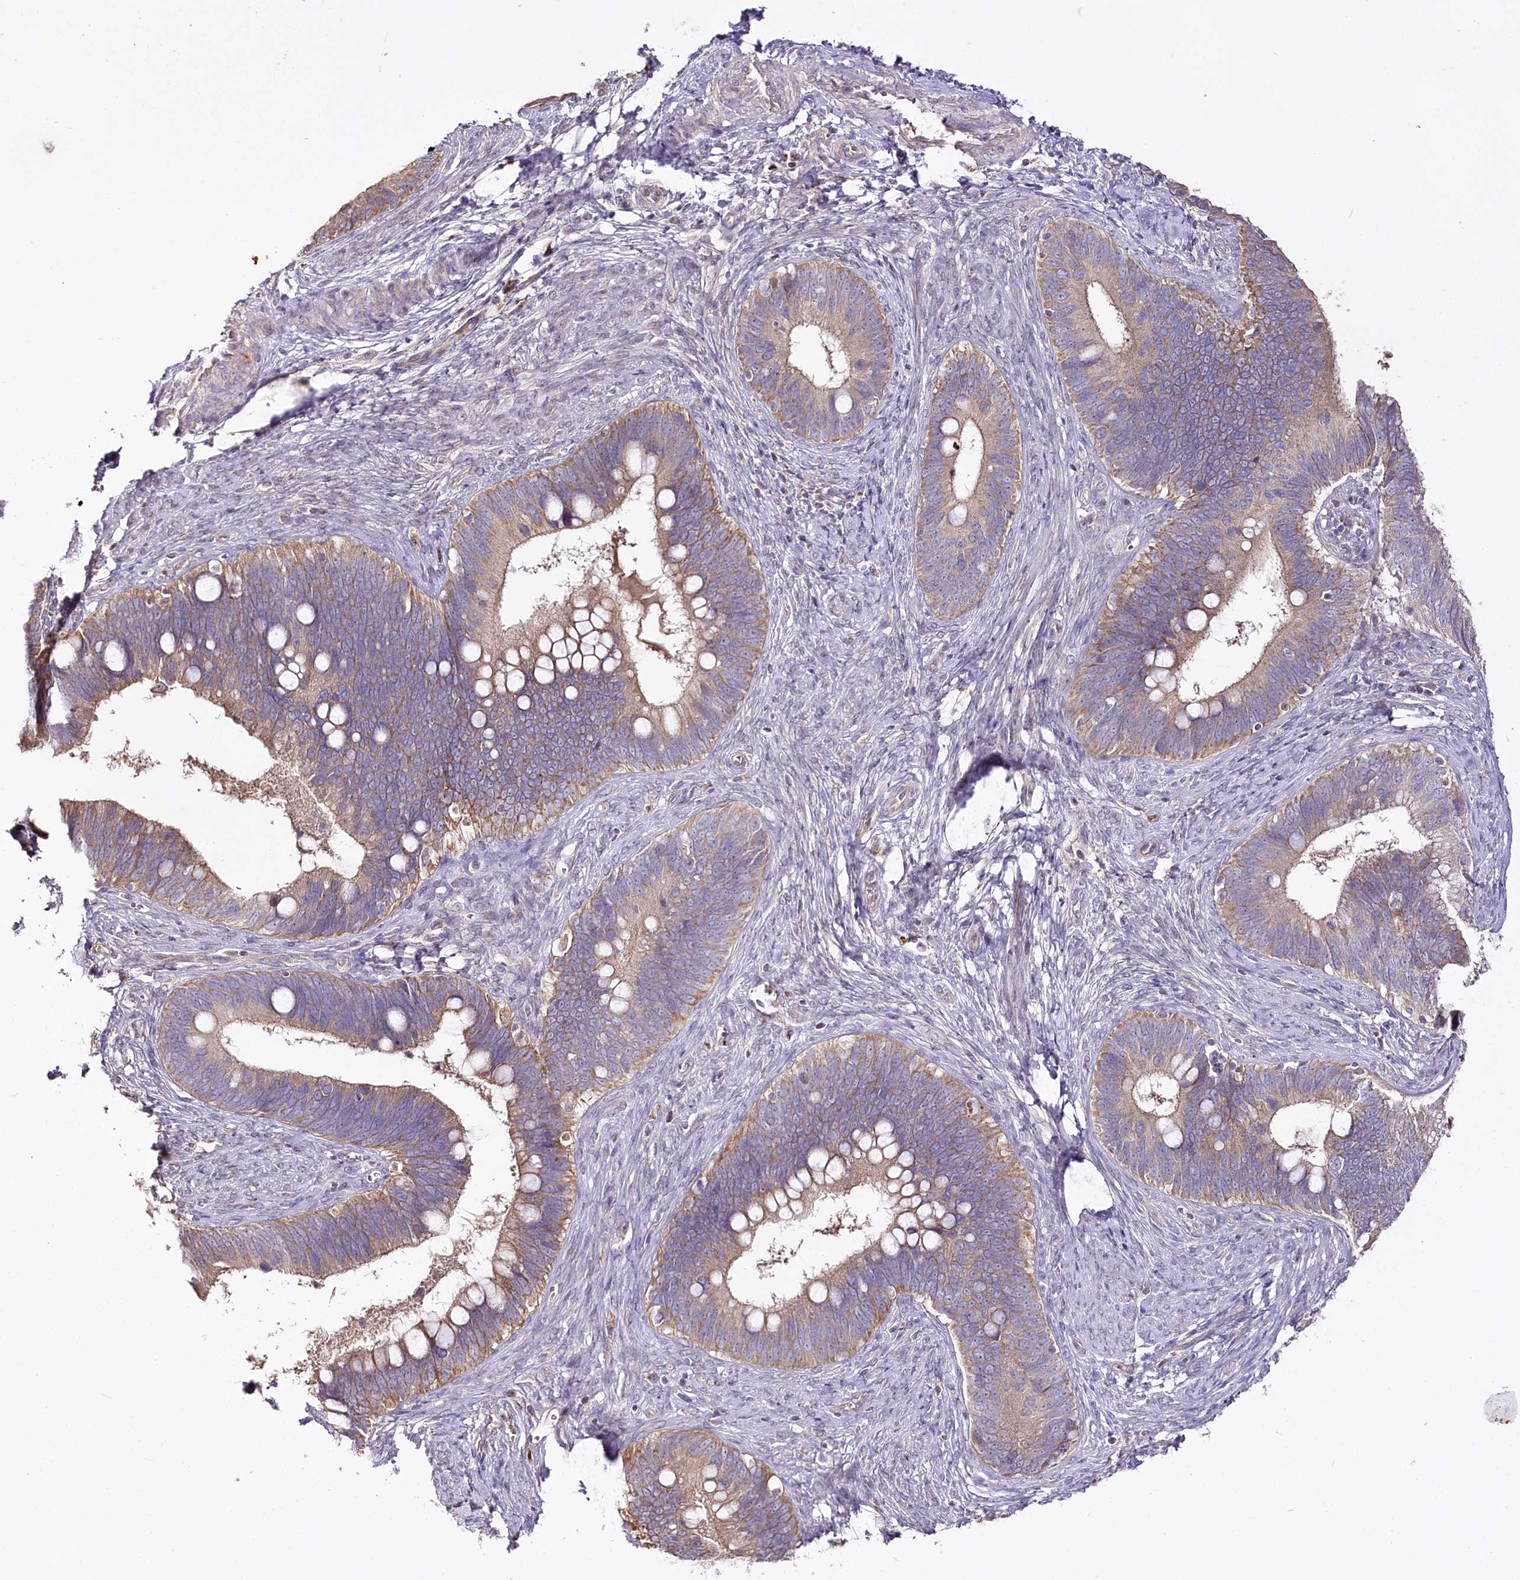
{"staining": {"intensity": "moderate", "quantity": ">75%", "location": "cytoplasmic/membranous"}, "tissue": "cervical cancer", "cell_type": "Tumor cells", "image_type": "cancer", "snomed": [{"axis": "morphology", "description": "Adenocarcinoma, NOS"}, {"axis": "topography", "description": "Cervix"}], "caption": "A high-resolution histopathology image shows immunohistochemistry staining of cervical cancer, which demonstrates moderate cytoplasmic/membranous positivity in about >75% of tumor cells.", "gene": "ZNF226", "patient": {"sex": "female", "age": 42}}